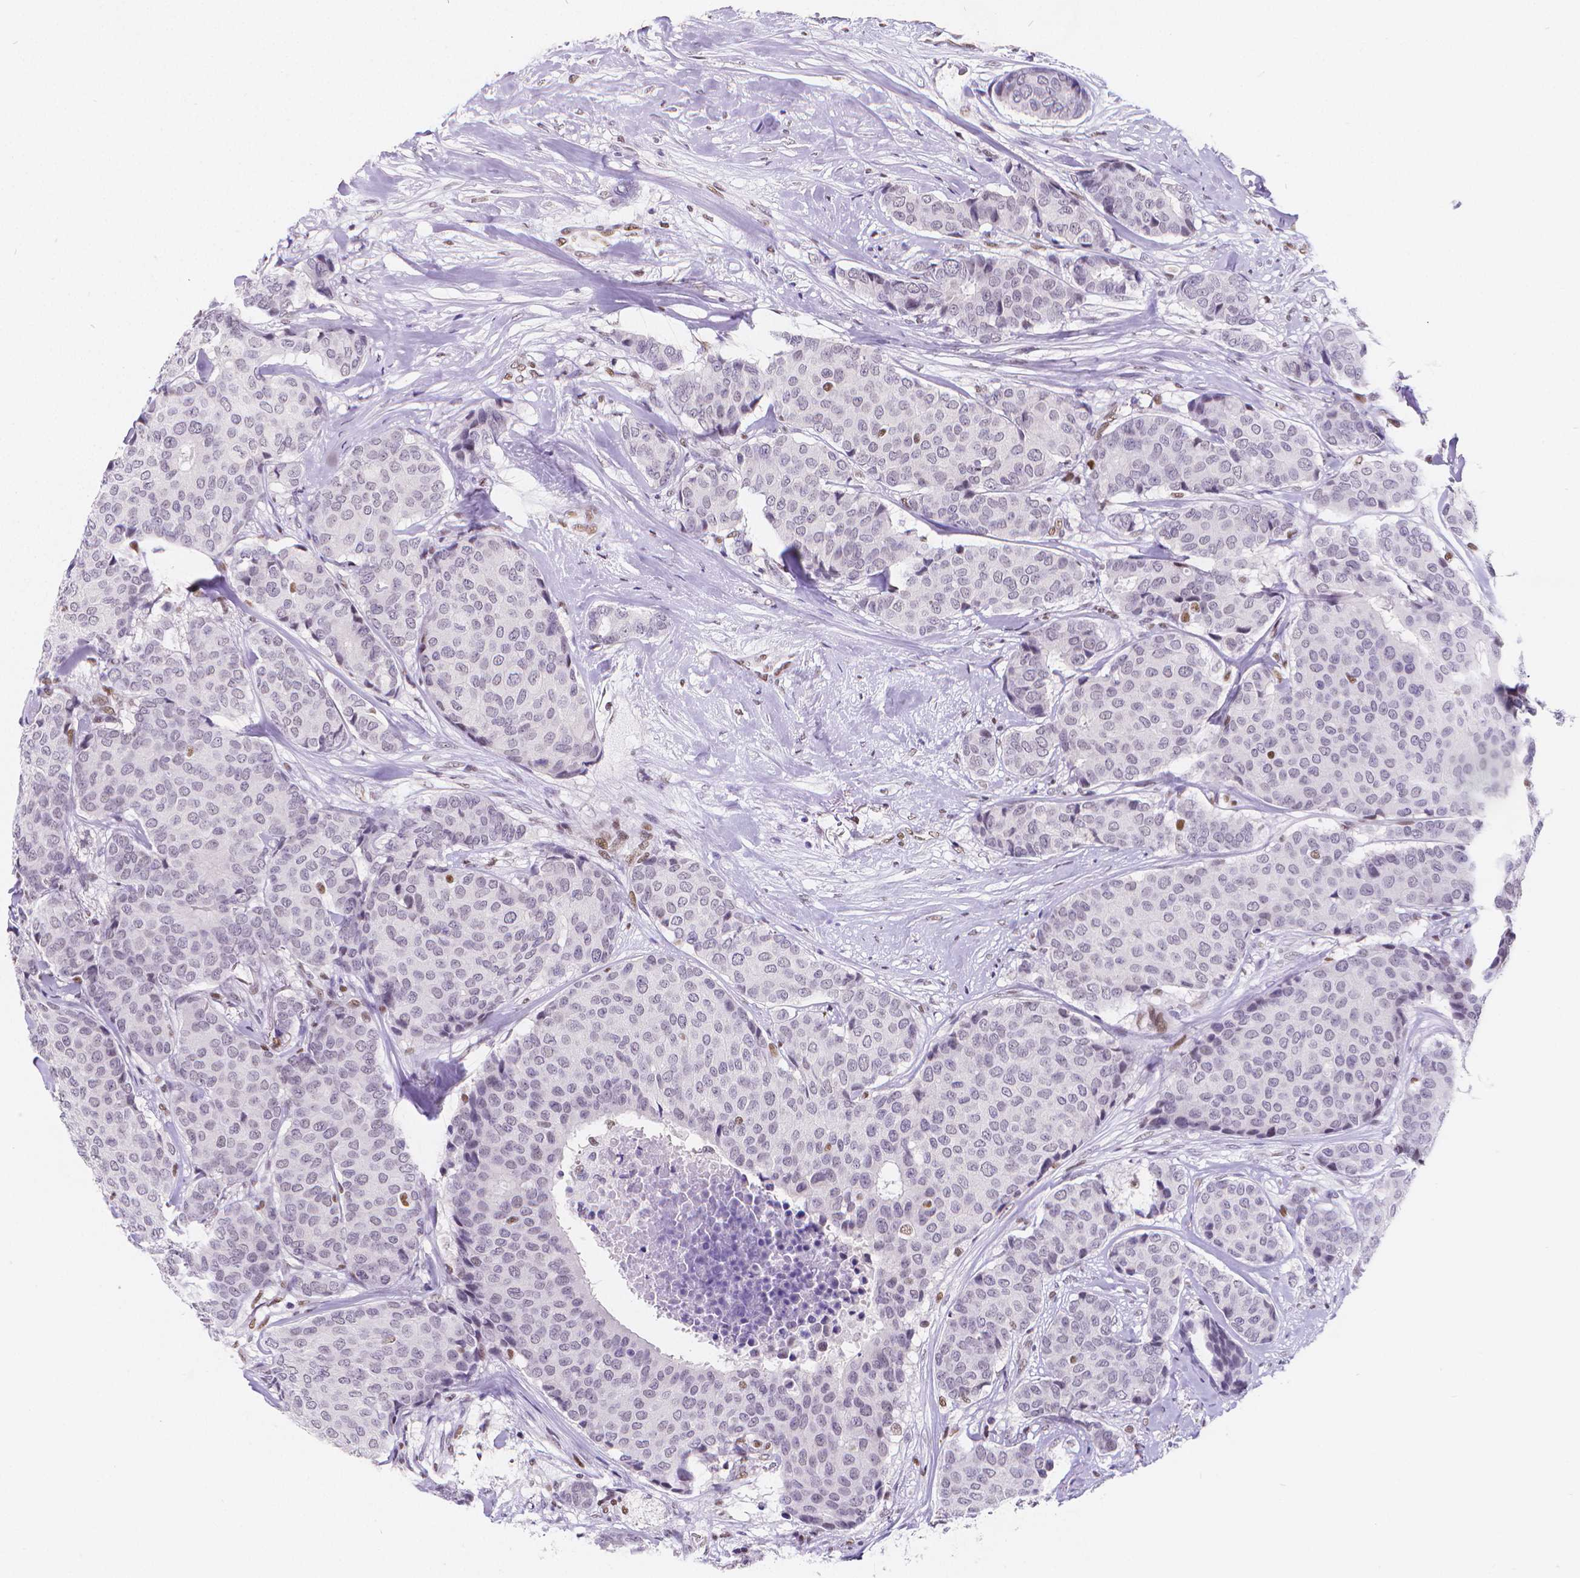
{"staining": {"intensity": "weak", "quantity": "<25%", "location": "nuclear"}, "tissue": "breast cancer", "cell_type": "Tumor cells", "image_type": "cancer", "snomed": [{"axis": "morphology", "description": "Duct carcinoma"}, {"axis": "topography", "description": "Breast"}], "caption": "IHC photomicrograph of breast cancer stained for a protein (brown), which shows no positivity in tumor cells.", "gene": "MEF2C", "patient": {"sex": "female", "age": 75}}